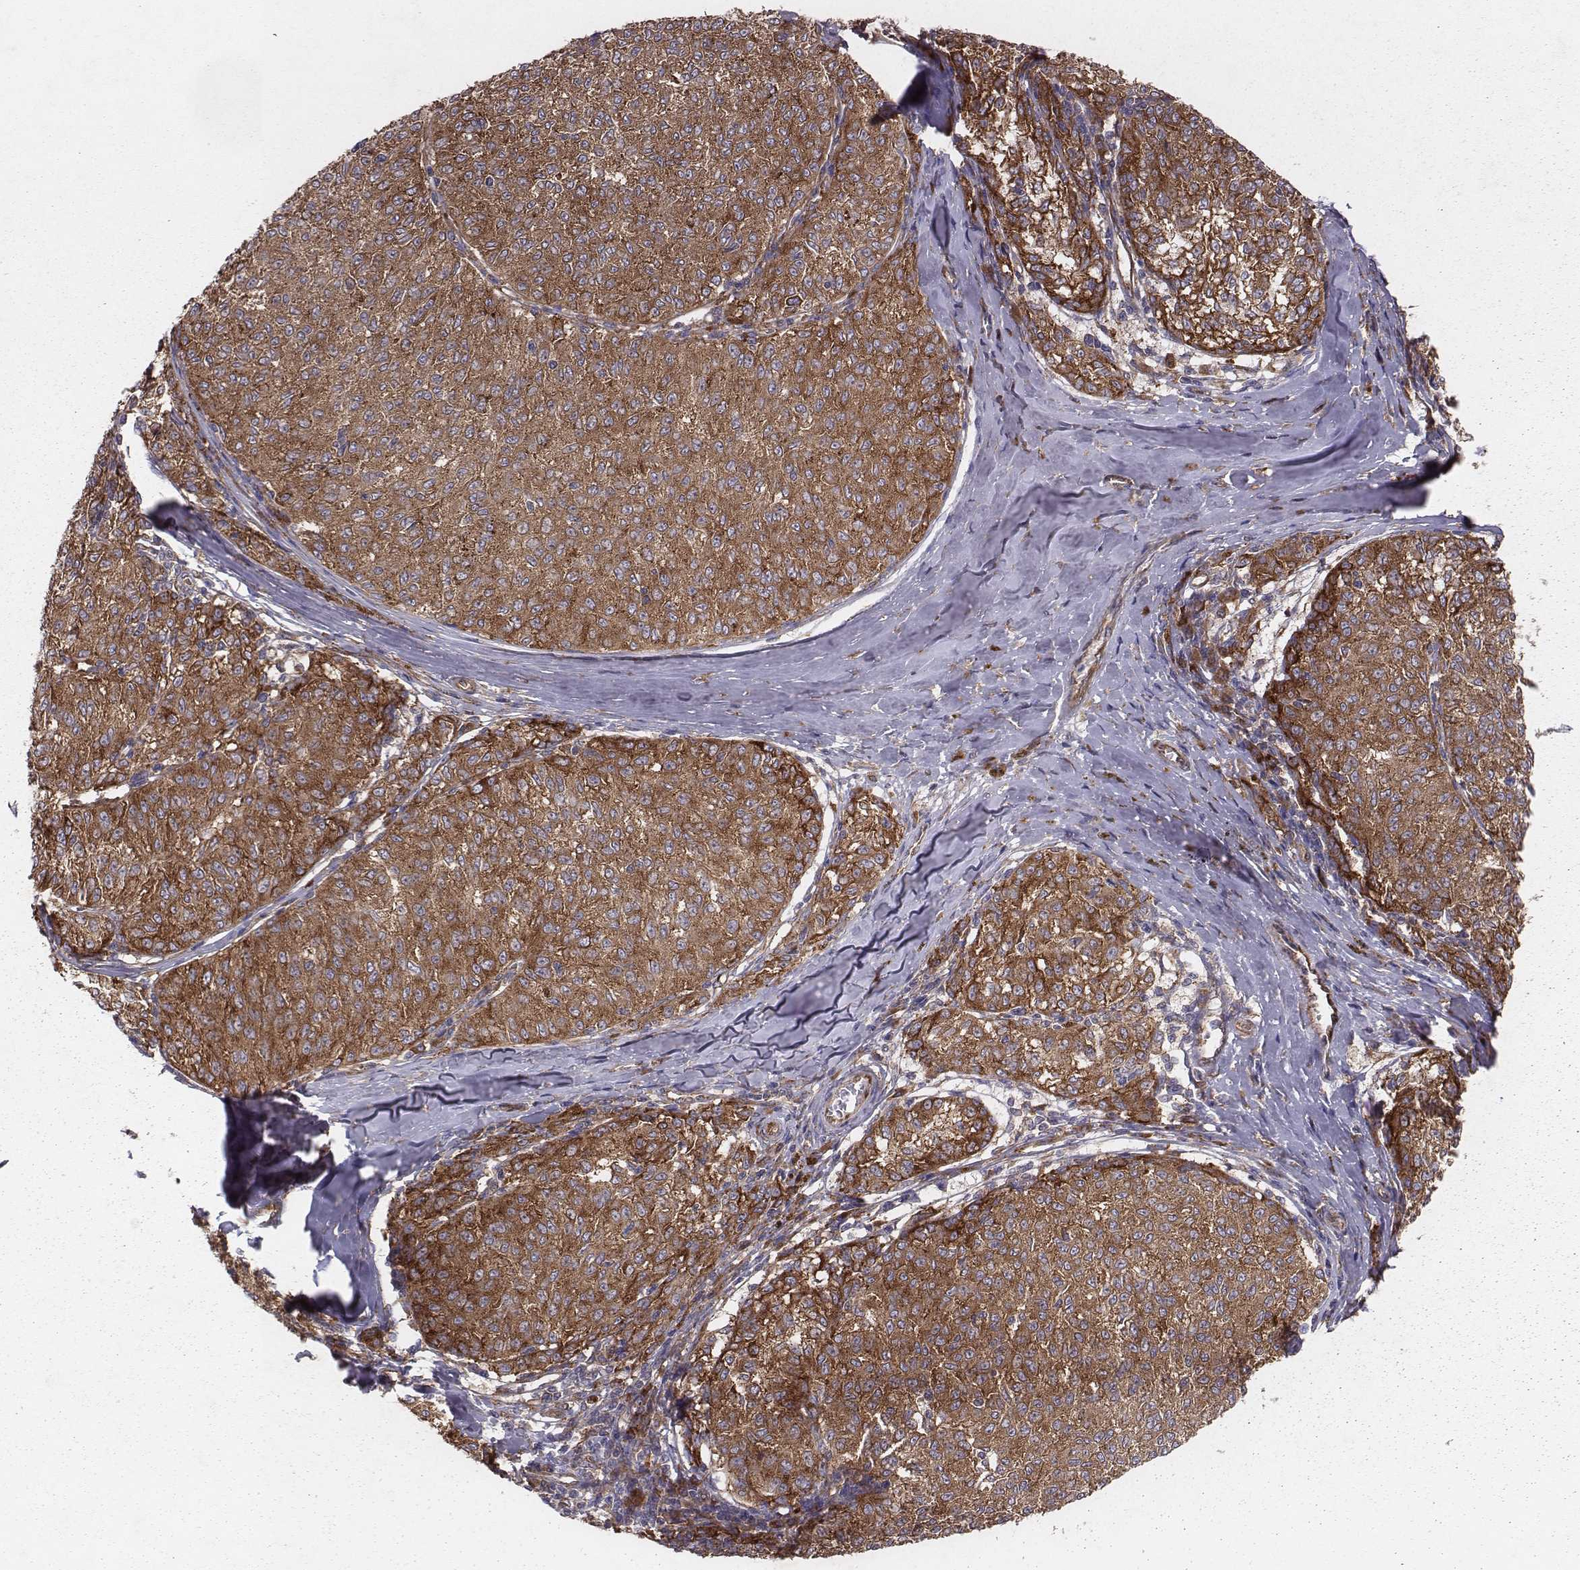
{"staining": {"intensity": "strong", "quantity": ">75%", "location": "cytoplasmic/membranous"}, "tissue": "melanoma", "cell_type": "Tumor cells", "image_type": "cancer", "snomed": [{"axis": "morphology", "description": "Malignant melanoma, NOS"}, {"axis": "topography", "description": "Skin"}], "caption": "Immunohistochemistry (DAB (3,3'-diaminobenzidine)) staining of human melanoma reveals strong cytoplasmic/membranous protein staining in approximately >75% of tumor cells.", "gene": "TXLNA", "patient": {"sex": "female", "age": 72}}